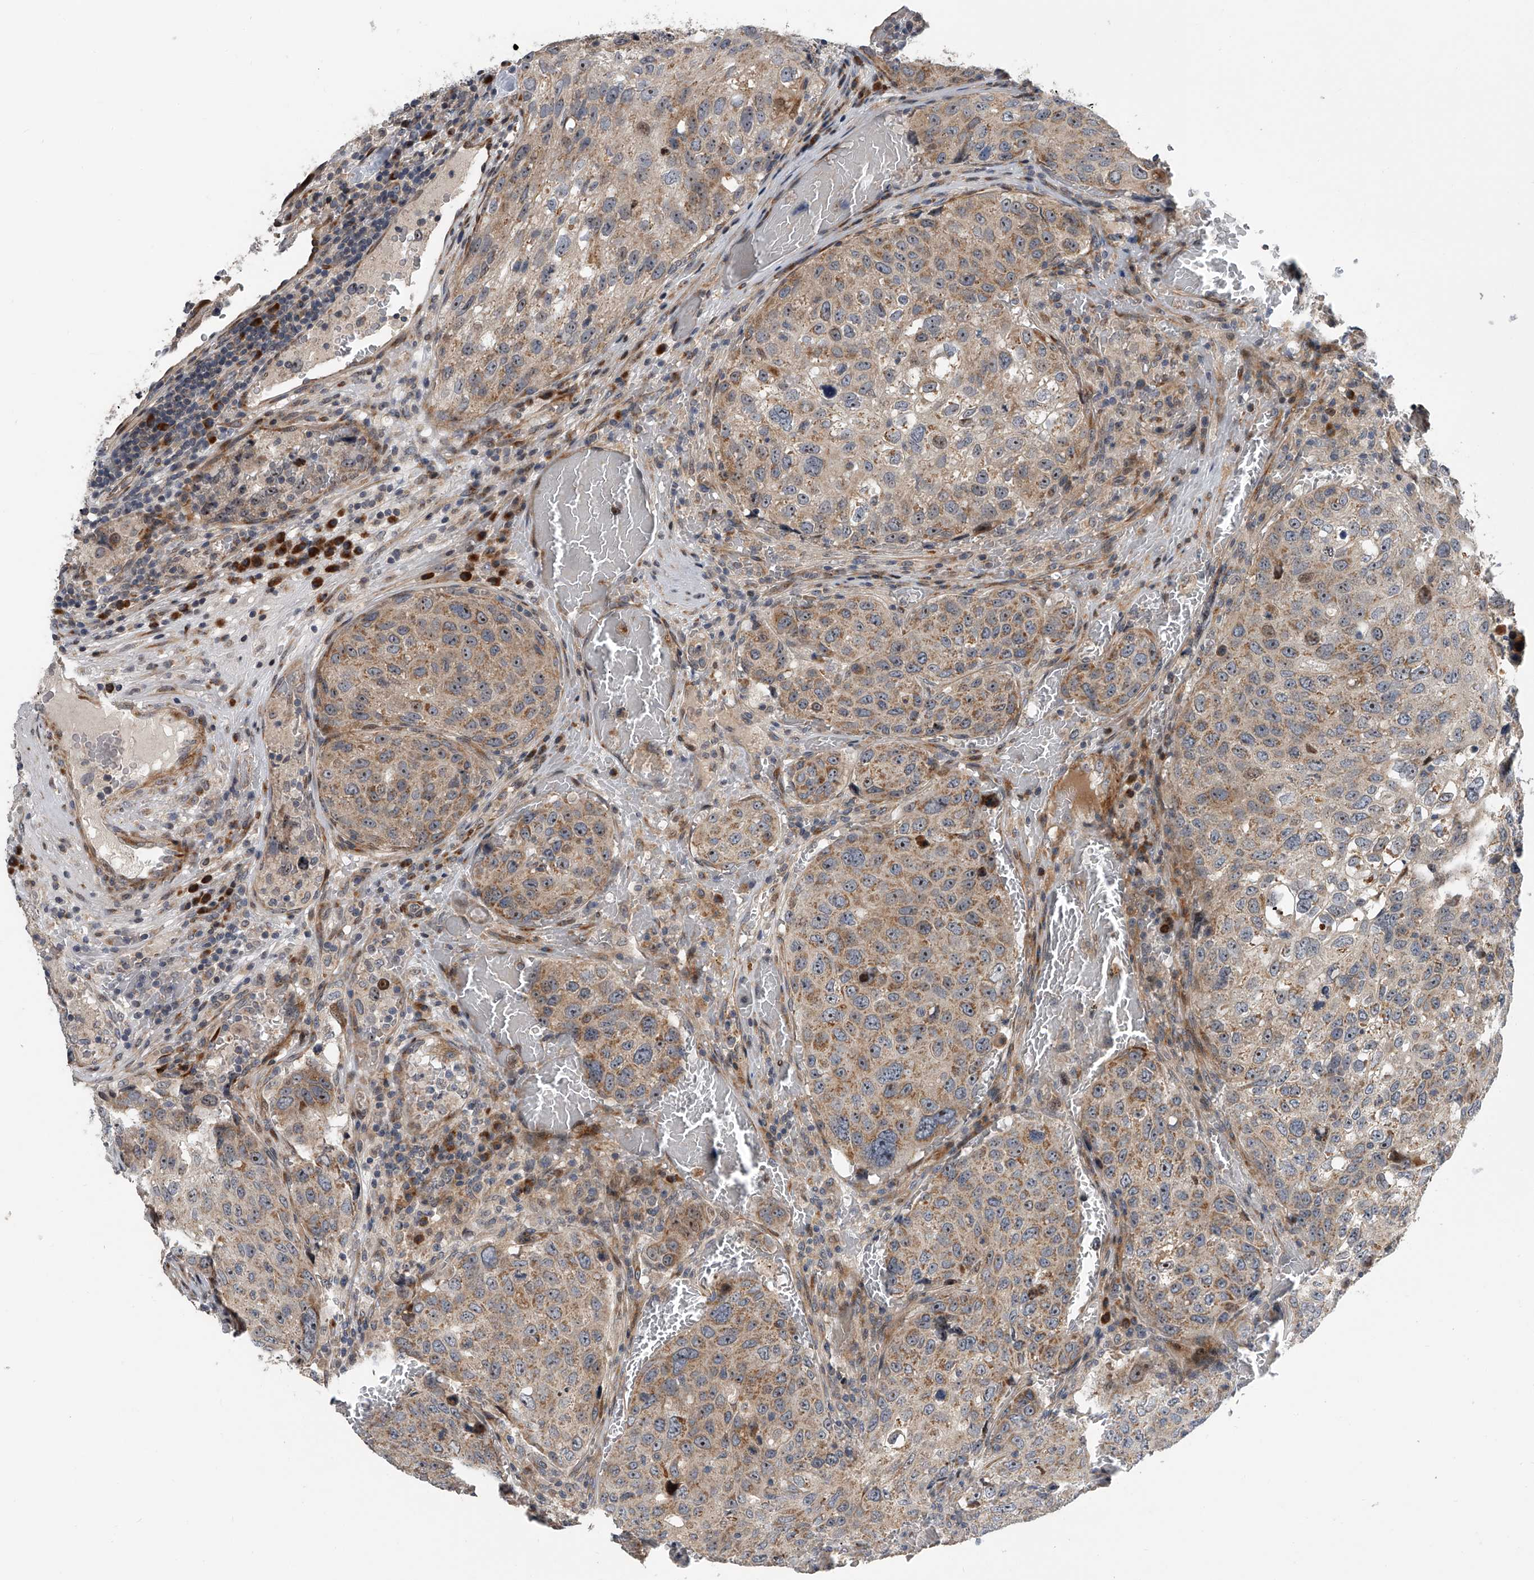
{"staining": {"intensity": "weak", "quantity": ">75%", "location": "cytoplasmic/membranous"}, "tissue": "urothelial cancer", "cell_type": "Tumor cells", "image_type": "cancer", "snomed": [{"axis": "morphology", "description": "Urothelial carcinoma, High grade"}, {"axis": "topography", "description": "Lymph node"}, {"axis": "topography", "description": "Urinary bladder"}], "caption": "DAB (3,3'-diaminobenzidine) immunohistochemical staining of urothelial cancer exhibits weak cytoplasmic/membranous protein staining in approximately >75% of tumor cells.", "gene": "DLGAP2", "patient": {"sex": "male", "age": 51}}